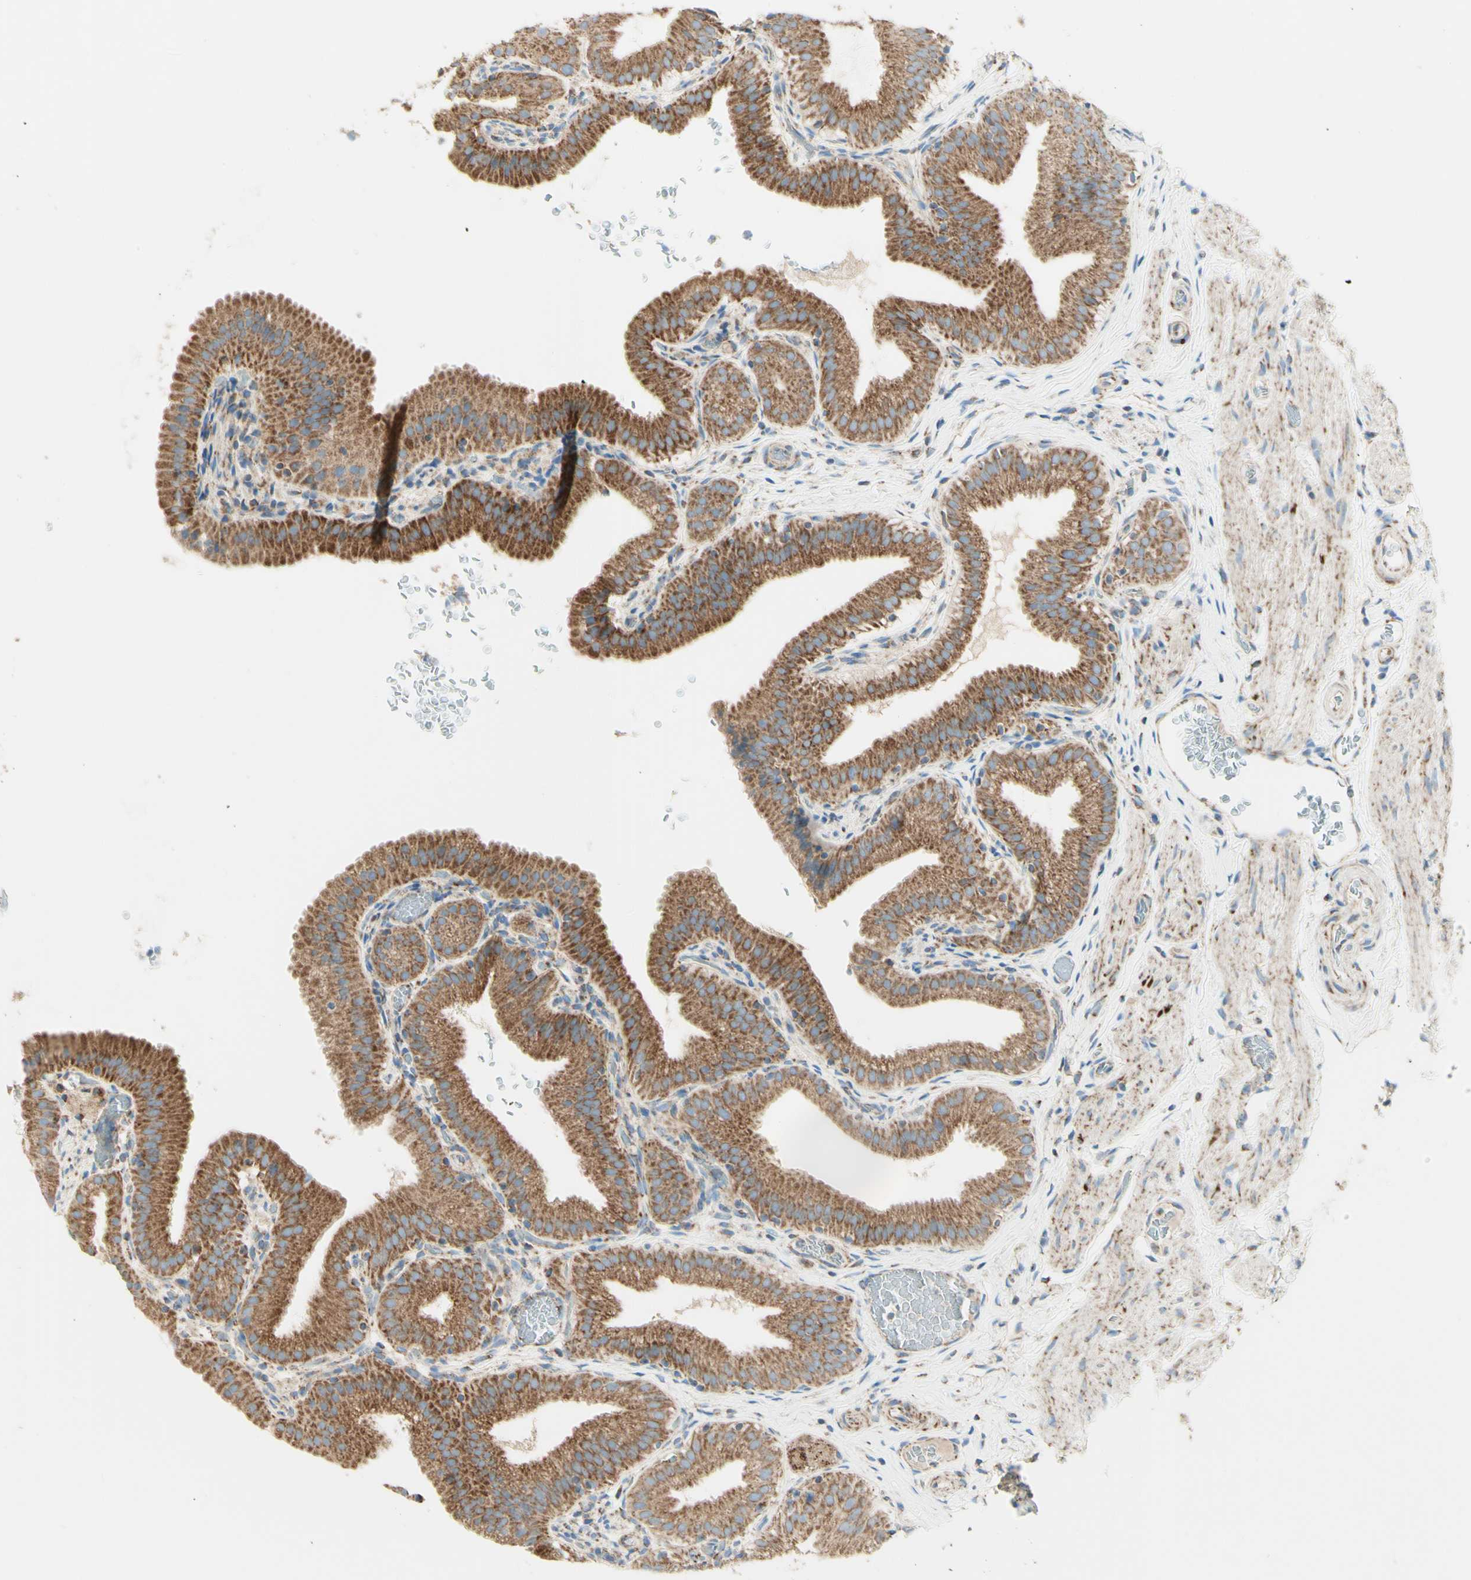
{"staining": {"intensity": "moderate", "quantity": ">75%", "location": "cytoplasmic/membranous"}, "tissue": "gallbladder", "cell_type": "Glandular cells", "image_type": "normal", "snomed": [{"axis": "morphology", "description": "Normal tissue, NOS"}, {"axis": "topography", "description": "Gallbladder"}], "caption": "DAB (3,3'-diaminobenzidine) immunohistochemical staining of unremarkable human gallbladder displays moderate cytoplasmic/membranous protein positivity in about >75% of glandular cells. The protein of interest is shown in brown color, while the nuclei are stained blue.", "gene": "ARMC10", "patient": {"sex": "male", "age": 54}}